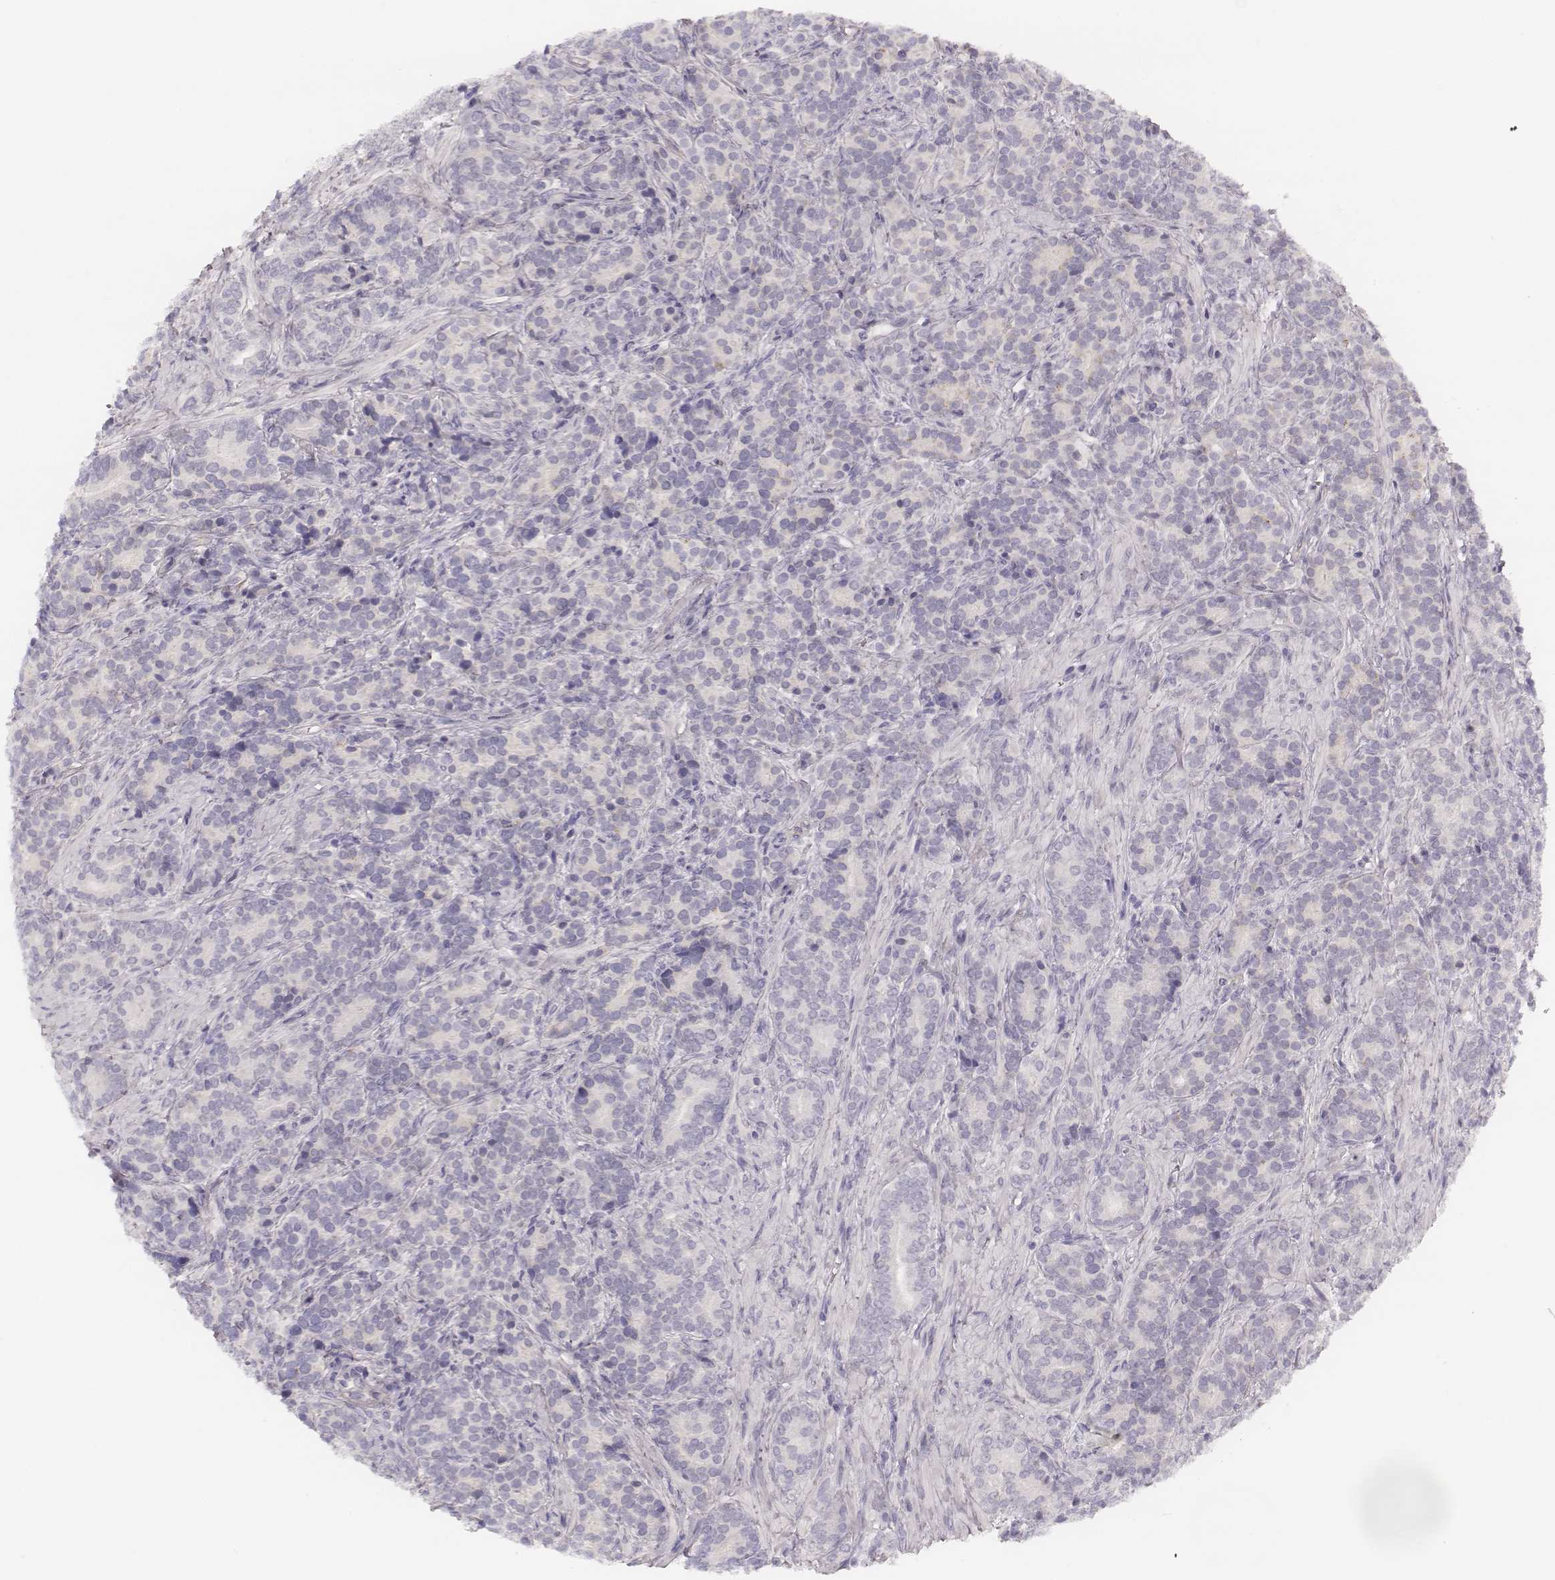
{"staining": {"intensity": "negative", "quantity": "none", "location": "none"}, "tissue": "prostate cancer", "cell_type": "Tumor cells", "image_type": "cancer", "snomed": [{"axis": "morphology", "description": "Adenocarcinoma, High grade"}, {"axis": "topography", "description": "Prostate"}], "caption": "DAB (3,3'-diaminobenzidine) immunohistochemical staining of human adenocarcinoma (high-grade) (prostate) exhibits no significant staining in tumor cells.", "gene": "KCNJ12", "patient": {"sex": "male", "age": 84}}